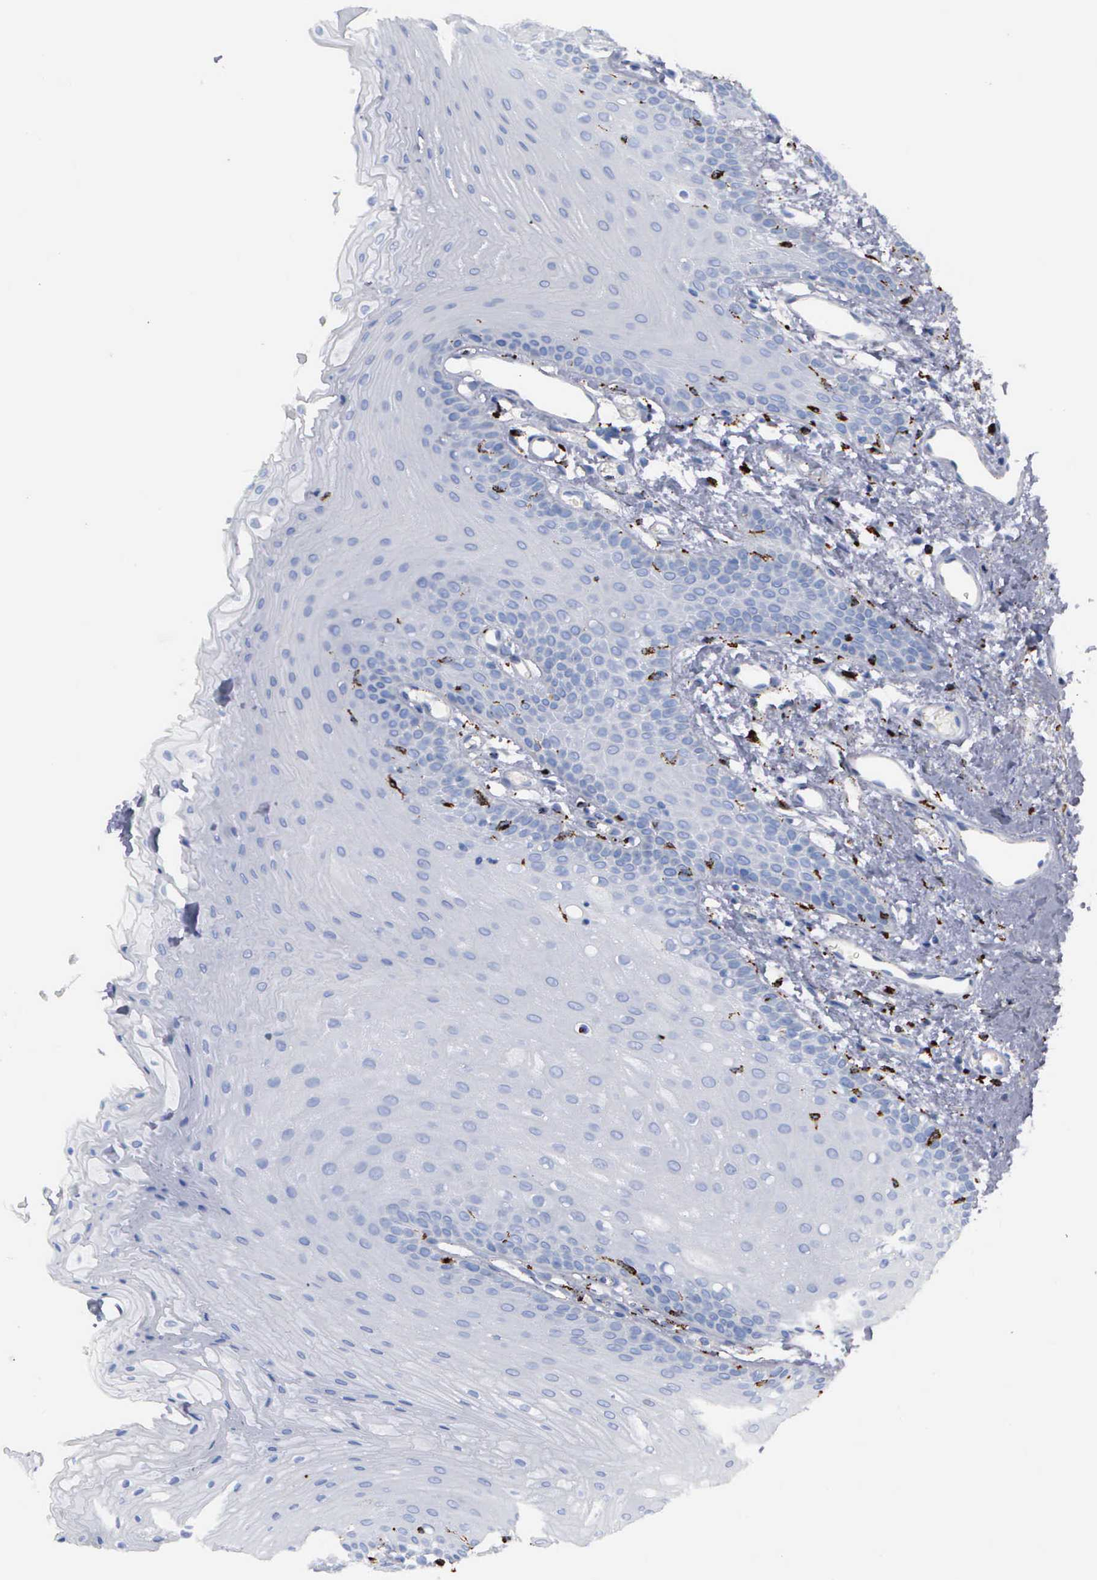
{"staining": {"intensity": "negative", "quantity": "none", "location": "none"}, "tissue": "oral mucosa", "cell_type": "Squamous epithelial cells", "image_type": "normal", "snomed": [{"axis": "morphology", "description": "Normal tissue, NOS"}, {"axis": "topography", "description": "Oral tissue"}], "caption": "An immunohistochemistry micrograph of normal oral mucosa is shown. There is no staining in squamous epithelial cells of oral mucosa. The staining is performed using DAB brown chromogen with nuclei counter-stained in using hematoxylin.", "gene": "CTSH", "patient": {"sex": "male", "age": 52}}